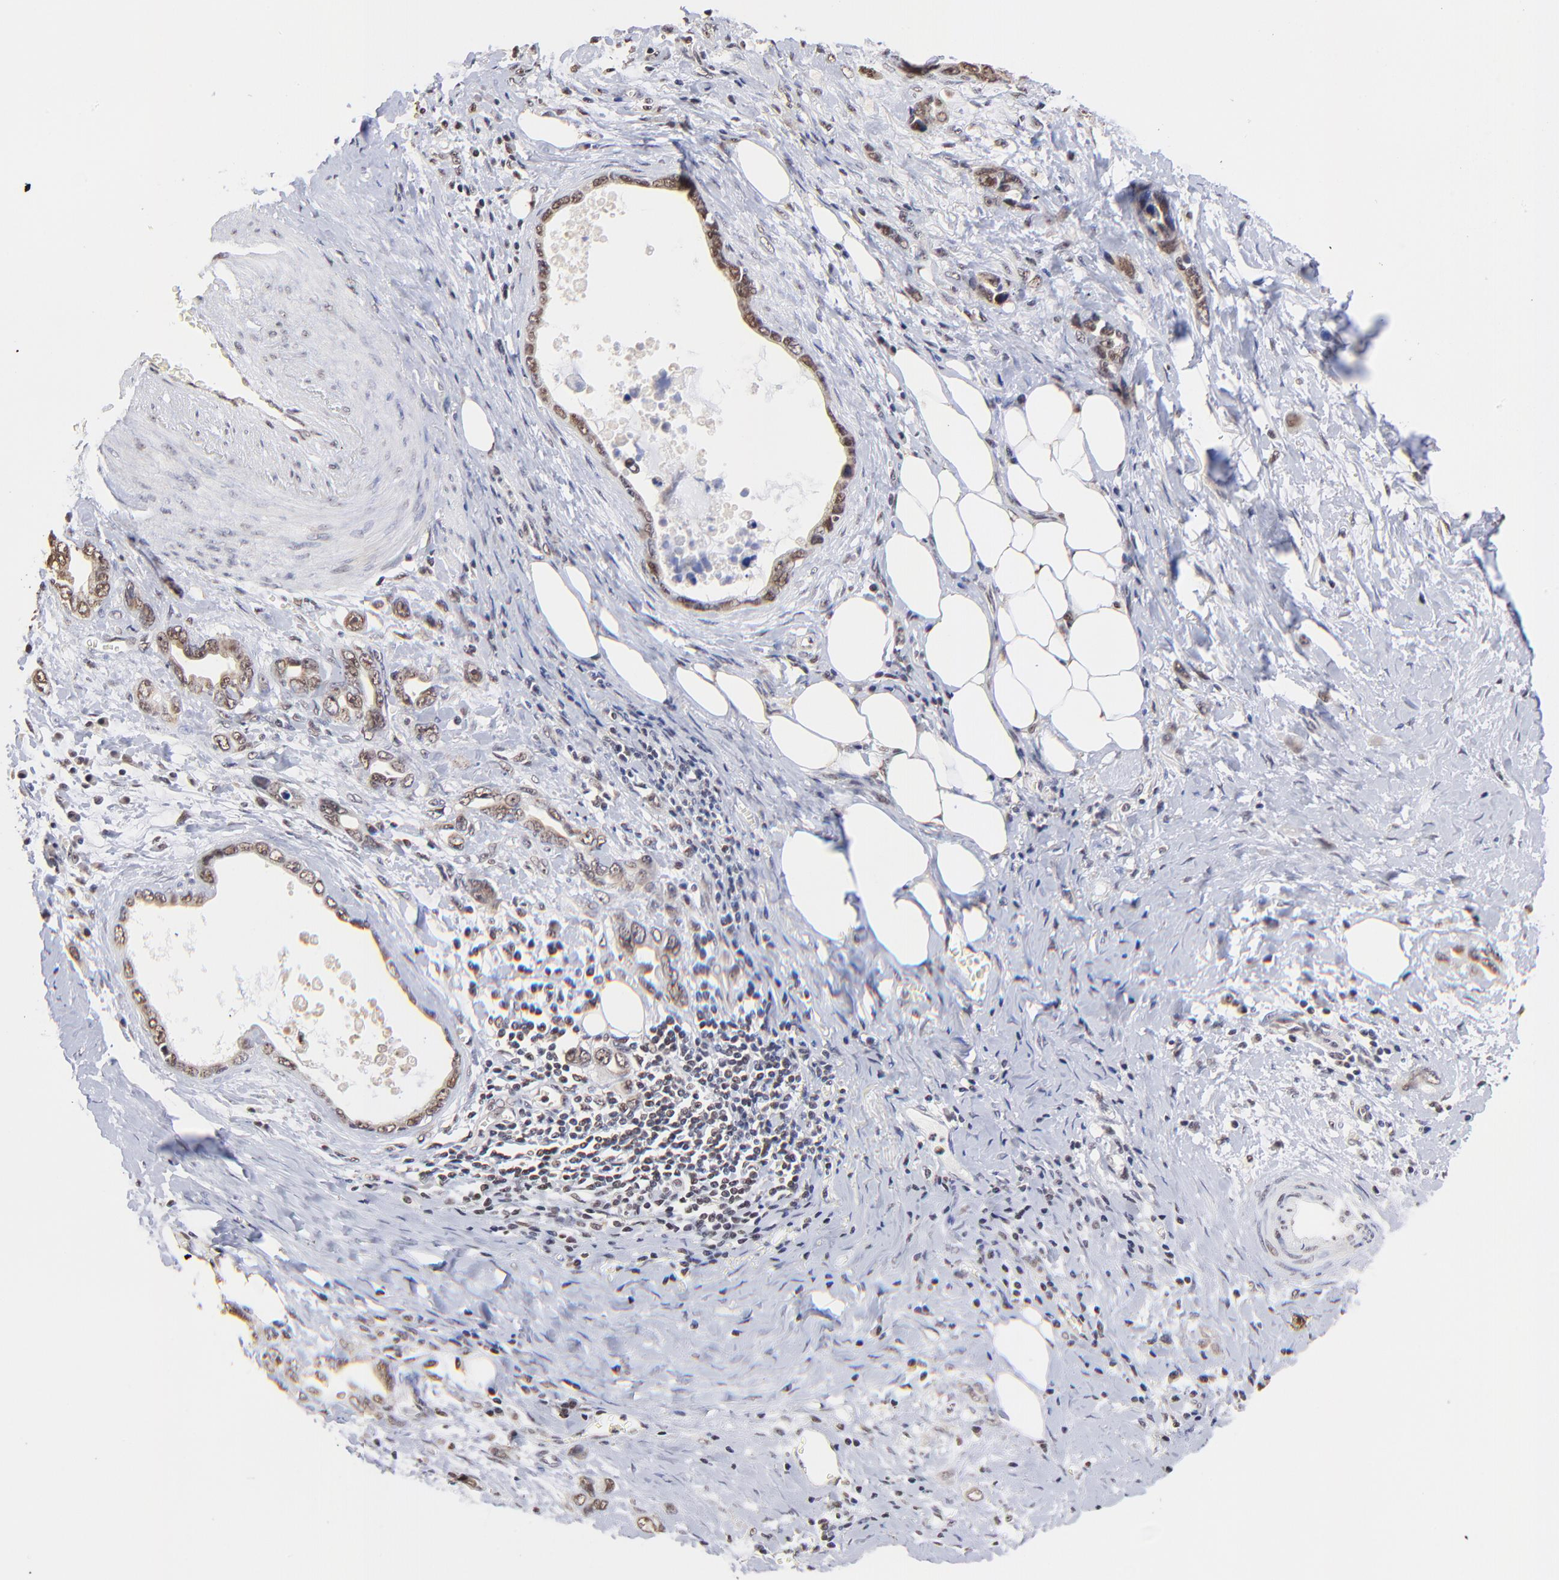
{"staining": {"intensity": "weak", "quantity": ">75%", "location": "nuclear"}, "tissue": "stomach cancer", "cell_type": "Tumor cells", "image_type": "cancer", "snomed": [{"axis": "morphology", "description": "Adenocarcinoma, NOS"}, {"axis": "topography", "description": "Stomach"}], "caption": "About >75% of tumor cells in human stomach cancer demonstrate weak nuclear protein expression as visualized by brown immunohistochemical staining.", "gene": "ZNF670", "patient": {"sex": "male", "age": 78}}